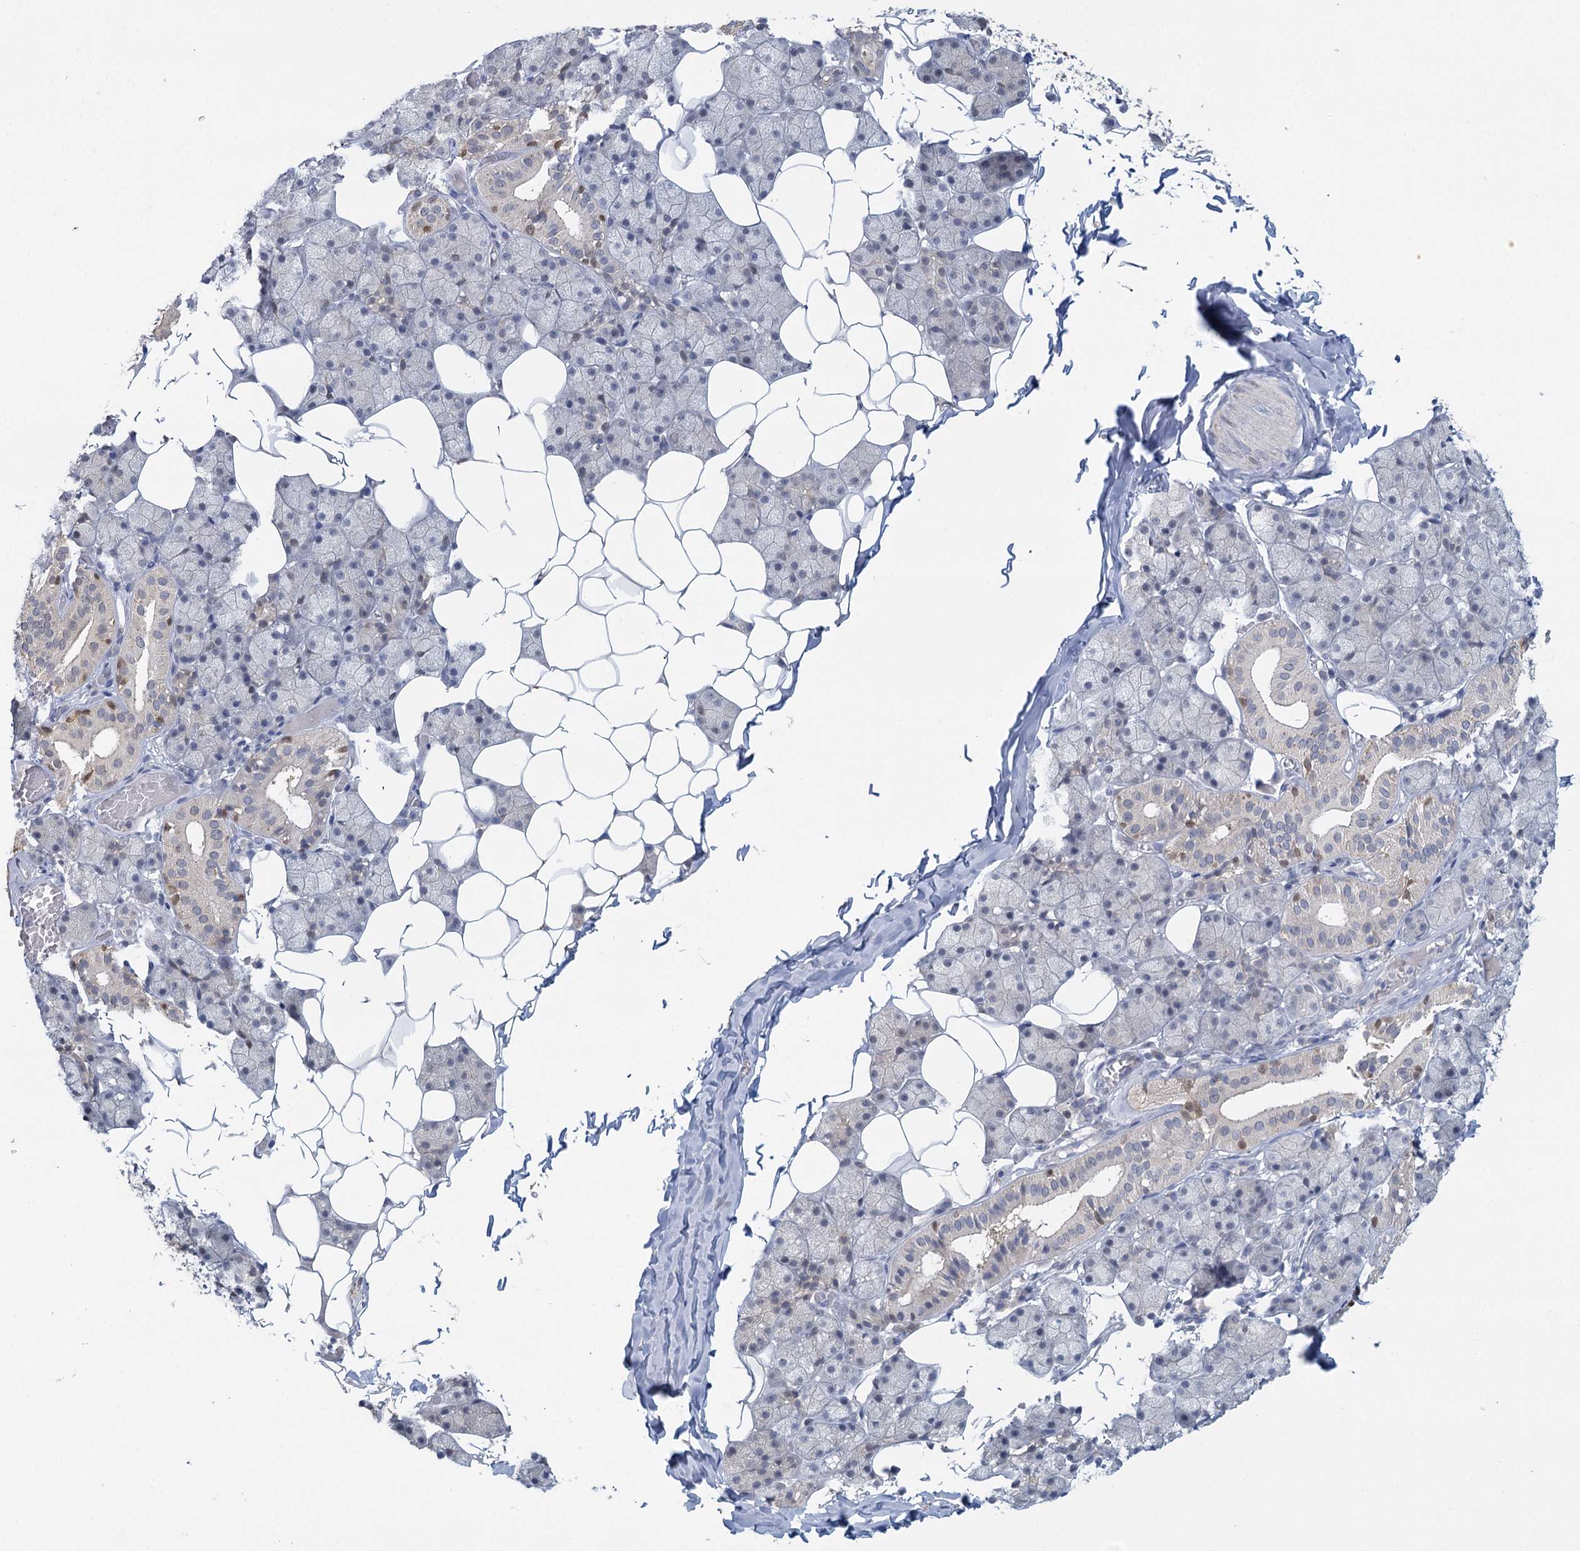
{"staining": {"intensity": "moderate", "quantity": "<25%", "location": "nuclear"}, "tissue": "salivary gland", "cell_type": "Glandular cells", "image_type": "normal", "snomed": [{"axis": "morphology", "description": "Normal tissue, NOS"}, {"axis": "topography", "description": "Salivary gland"}], "caption": "Moderate nuclear protein positivity is appreciated in approximately <25% of glandular cells in salivary gland.", "gene": "MYO7B", "patient": {"sex": "female", "age": 33}}